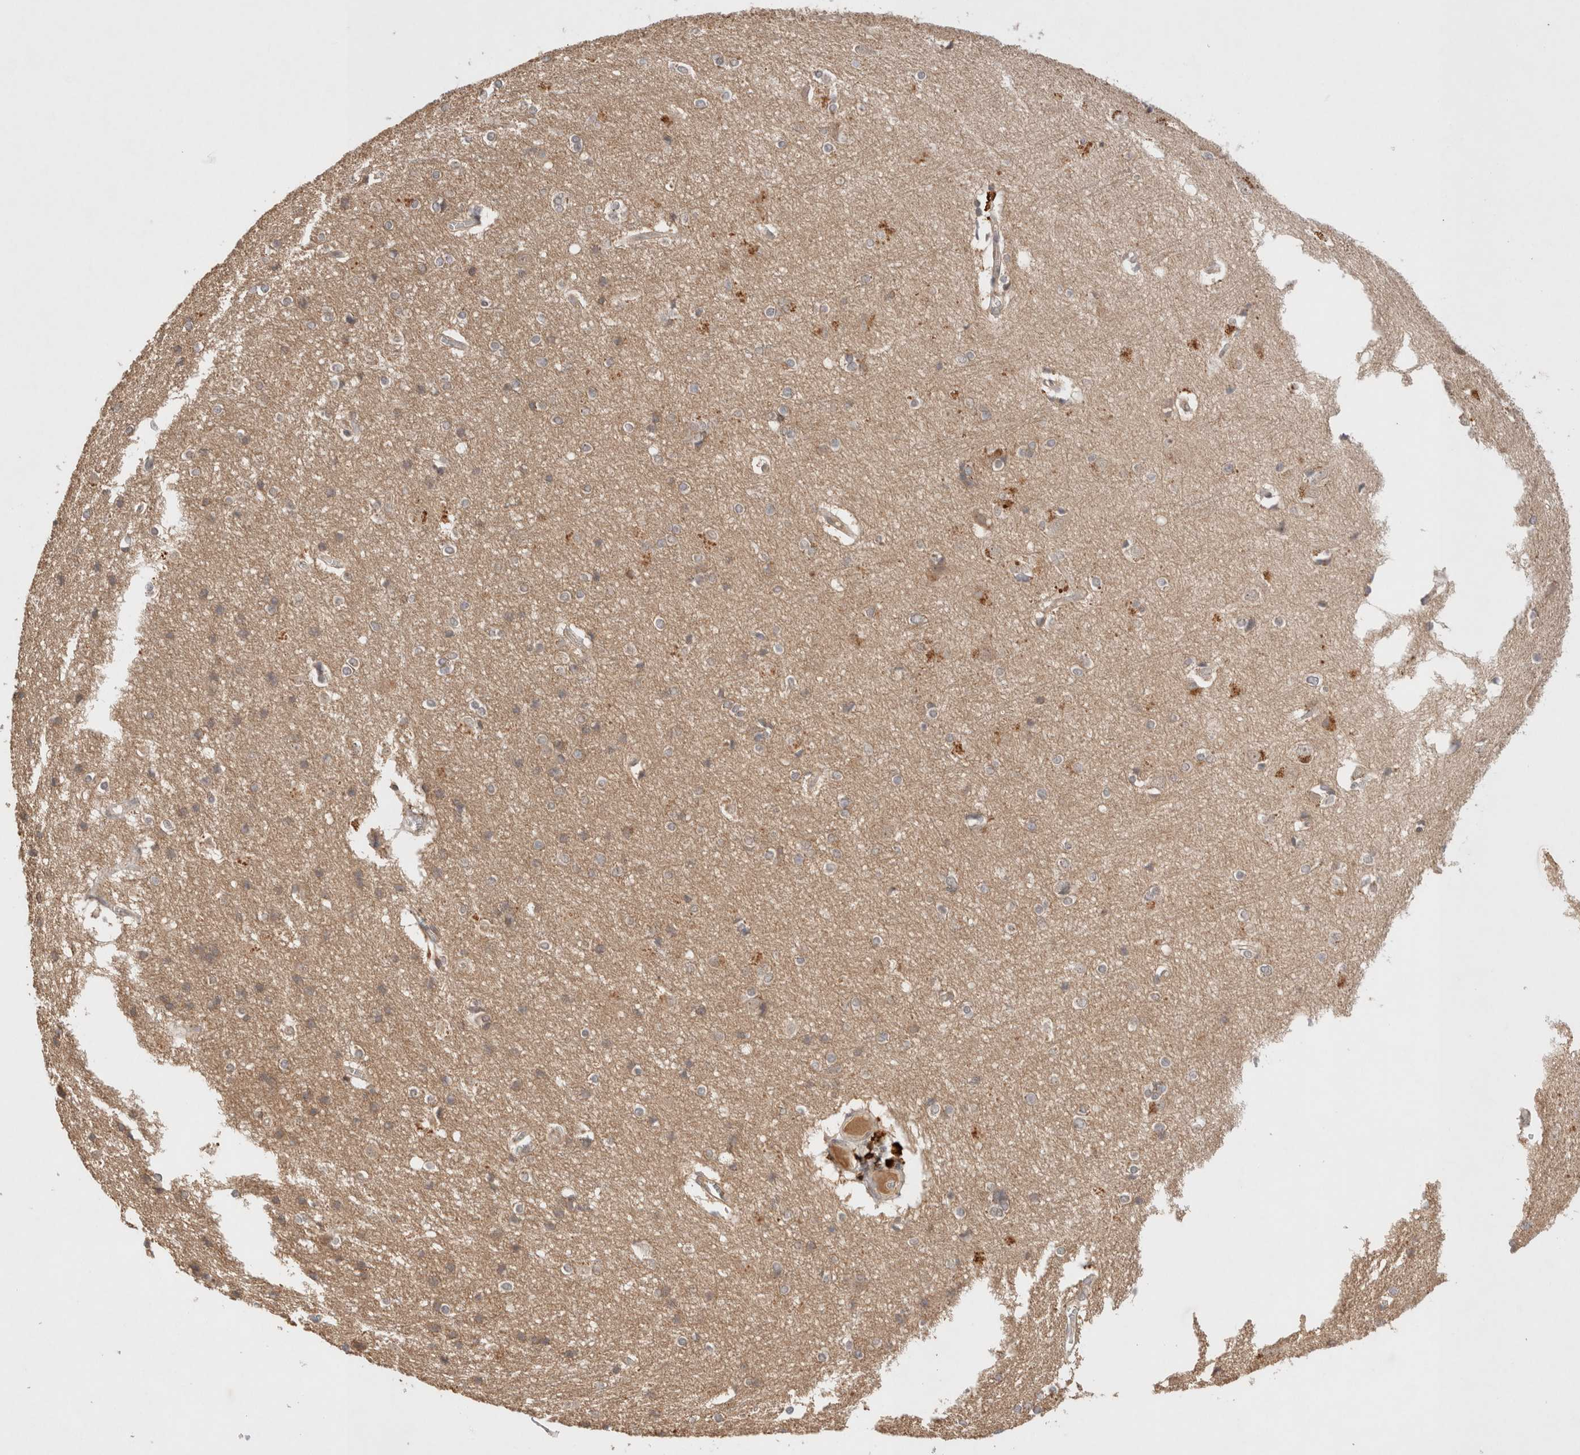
{"staining": {"intensity": "weak", "quantity": ">75%", "location": "cytoplasmic/membranous"}, "tissue": "cerebral cortex", "cell_type": "Endothelial cells", "image_type": "normal", "snomed": [{"axis": "morphology", "description": "Normal tissue, NOS"}, {"axis": "topography", "description": "Cerebral cortex"}], "caption": "This photomicrograph exhibits IHC staining of unremarkable human cerebral cortex, with low weak cytoplasmic/membranous positivity in about >75% of endothelial cells.", "gene": "KLHL20", "patient": {"sex": "male", "age": 54}}